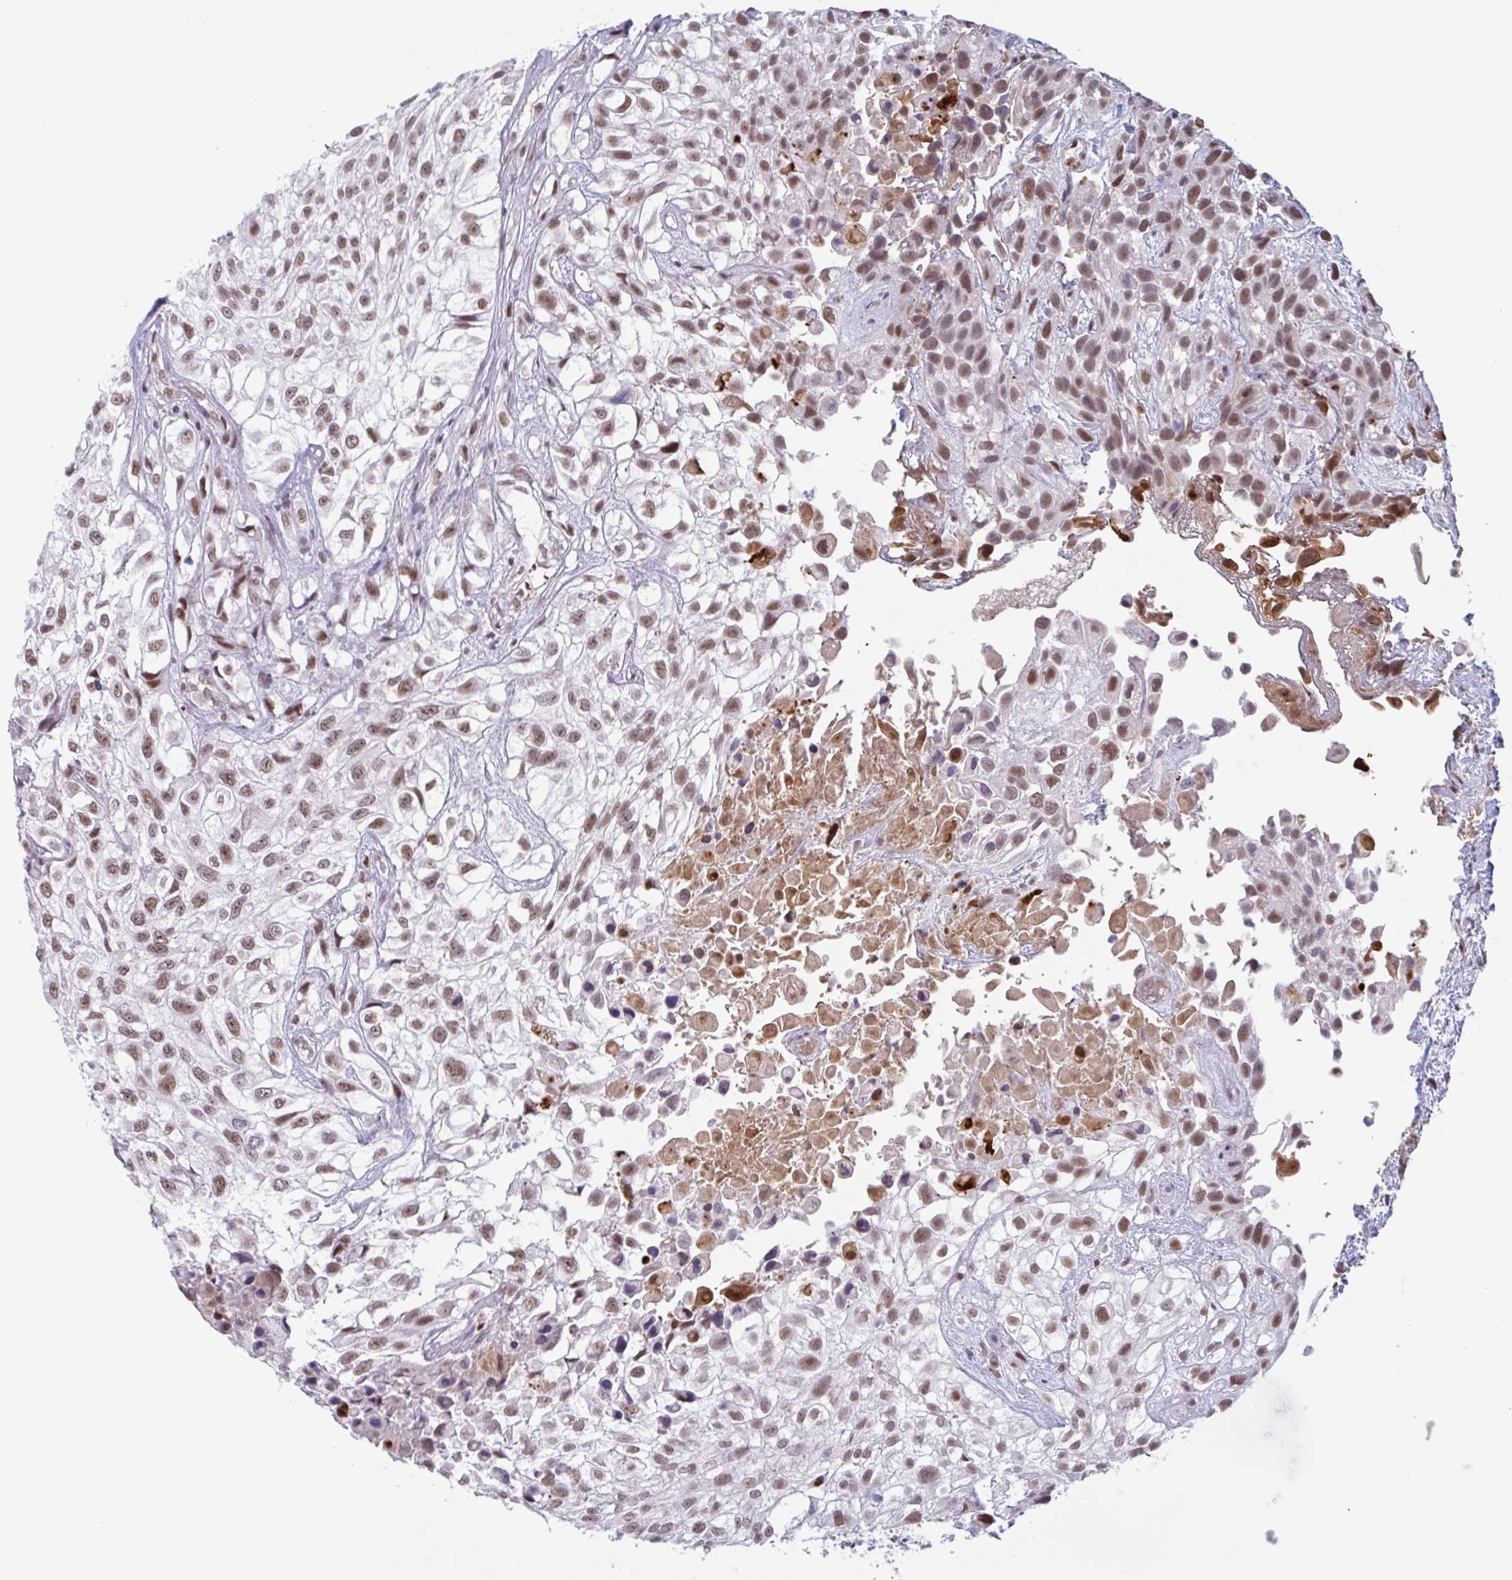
{"staining": {"intensity": "moderate", "quantity": ">75%", "location": "nuclear"}, "tissue": "urothelial cancer", "cell_type": "Tumor cells", "image_type": "cancer", "snomed": [{"axis": "morphology", "description": "Urothelial carcinoma, High grade"}, {"axis": "topography", "description": "Urinary bladder"}], "caption": "The photomicrograph displays staining of urothelial carcinoma (high-grade), revealing moderate nuclear protein positivity (brown color) within tumor cells. The staining was performed using DAB (3,3'-diaminobenzidine), with brown indicating positive protein expression. Nuclei are stained blue with hematoxylin.", "gene": "PLG", "patient": {"sex": "male", "age": 56}}